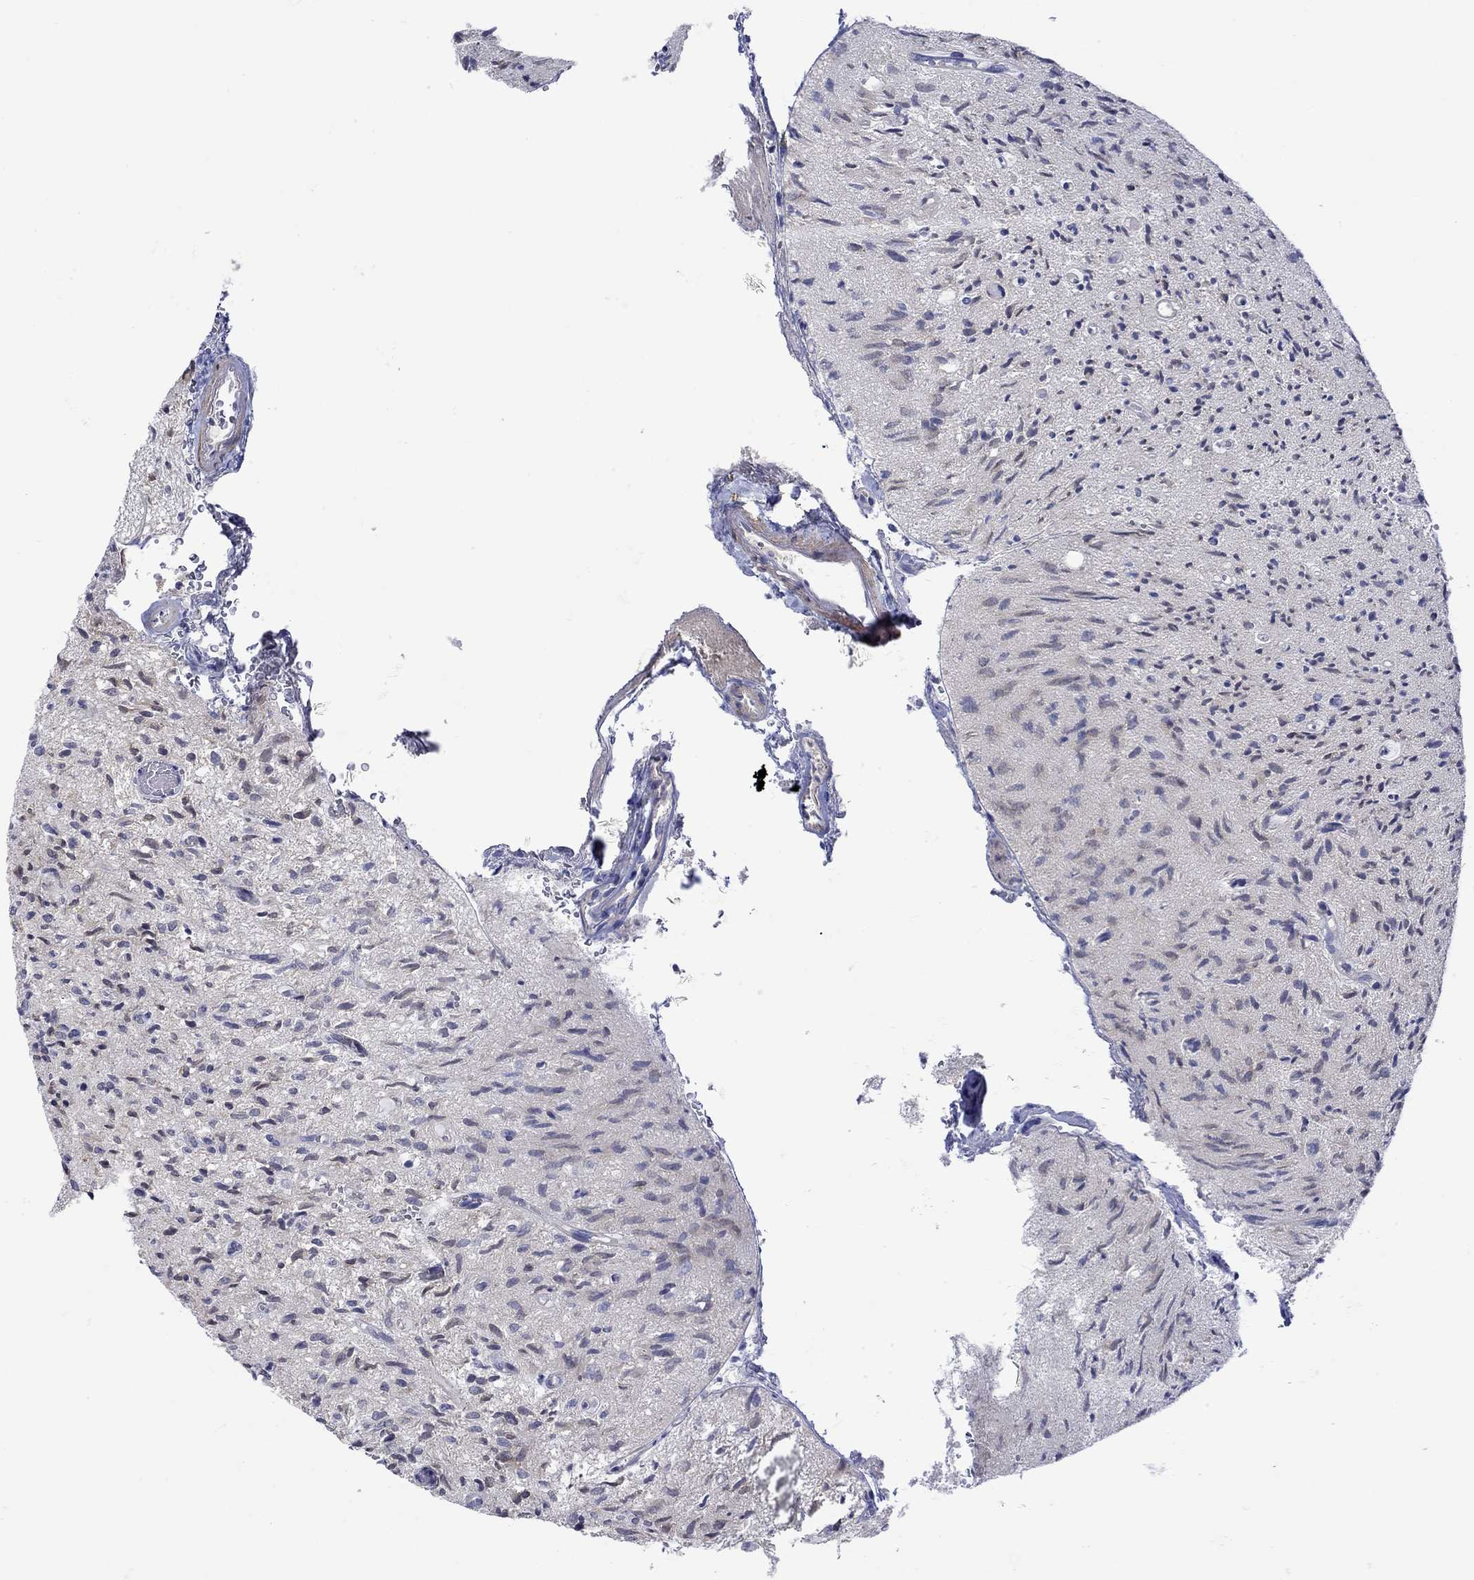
{"staining": {"intensity": "negative", "quantity": "none", "location": "none"}, "tissue": "glioma", "cell_type": "Tumor cells", "image_type": "cancer", "snomed": [{"axis": "morphology", "description": "Glioma, malignant, High grade"}, {"axis": "topography", "description": "Brain"}], "caption": "Malignant glioma (high-grade) stained for a protein using immunohistochemistry (IHC) demonstrates no staining tumor cells.", "gene": "MSI1", "patient": {"sex": "male", "age": 64}}